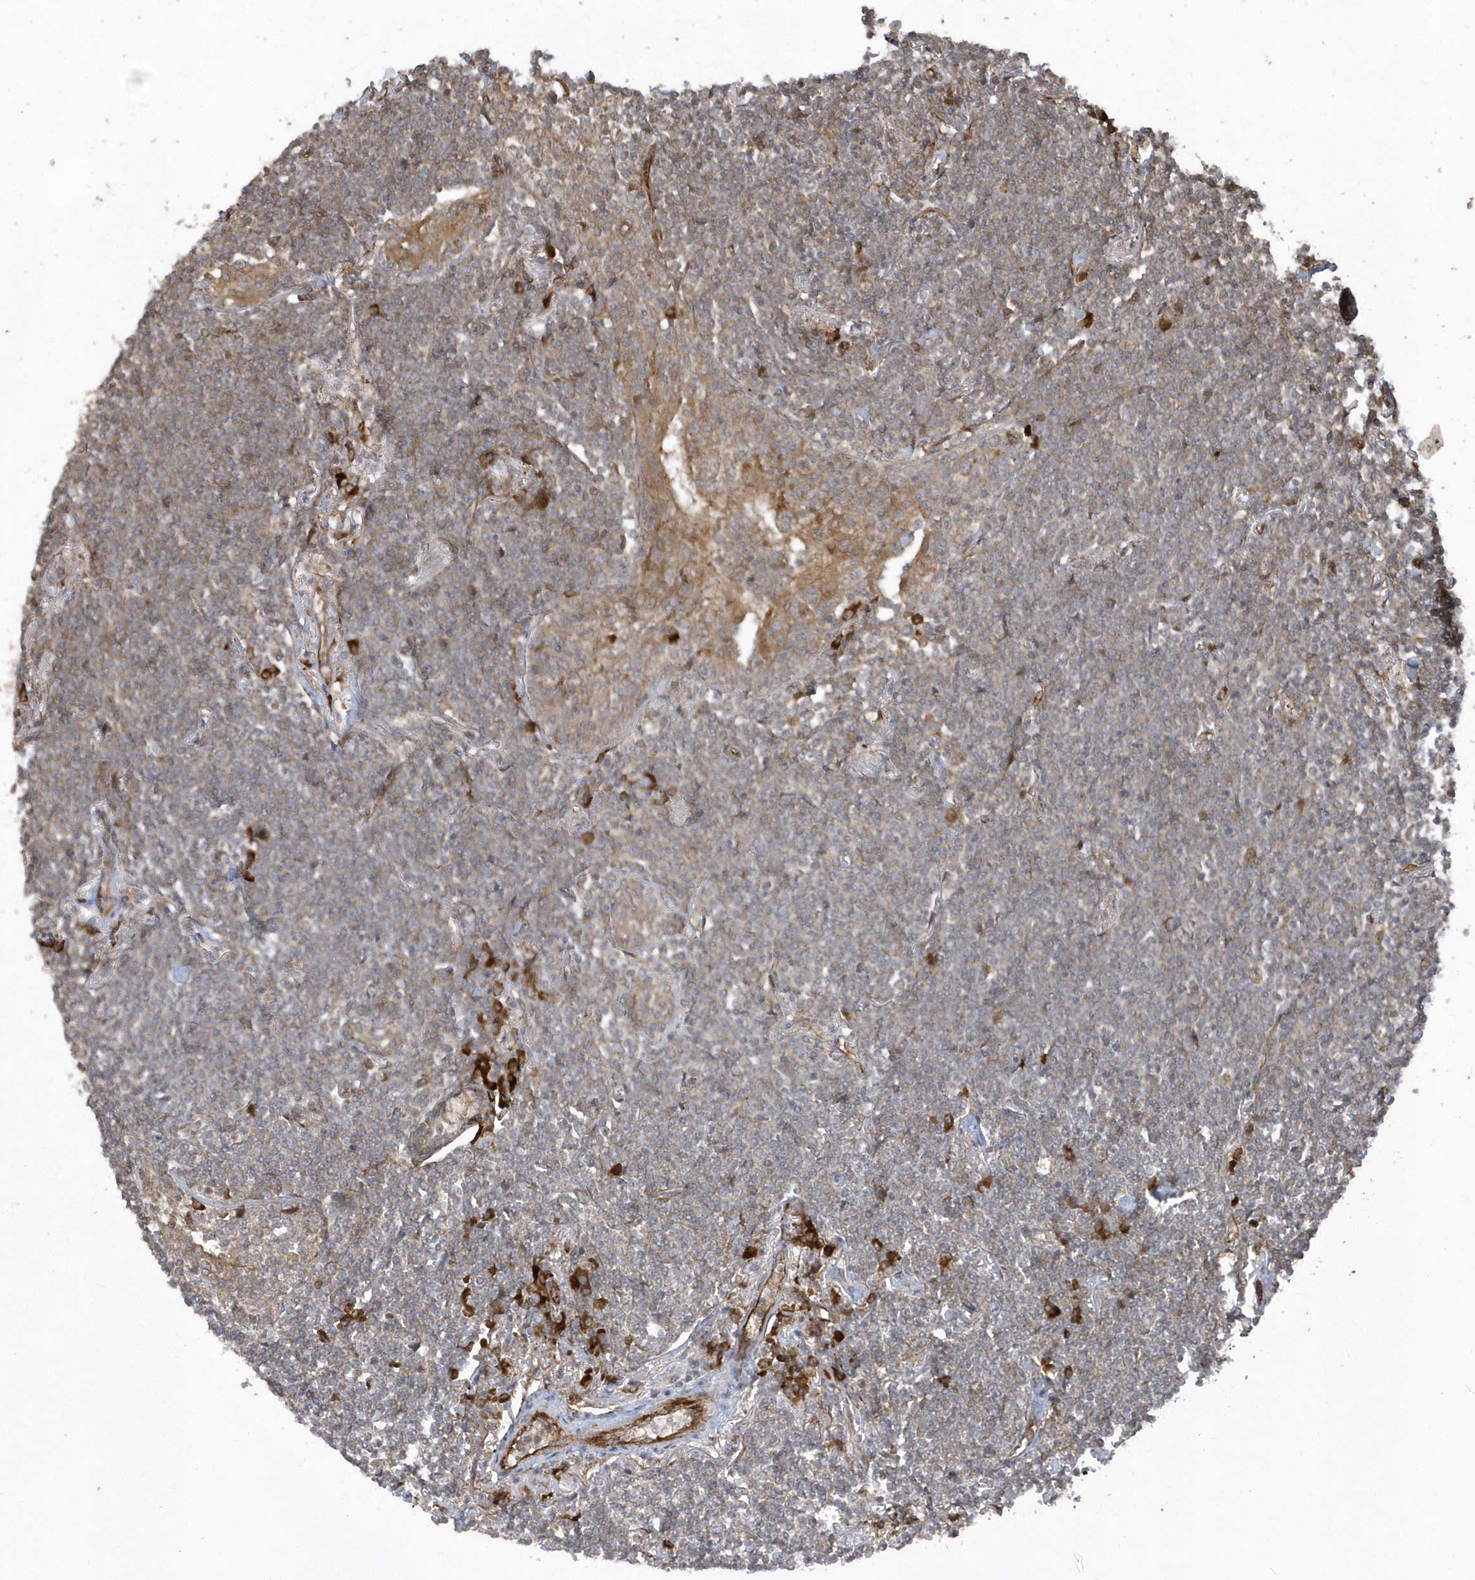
{"staining": {"intensity": "weak", "quantity": "<25%", "location": "cytoplasmic/membranous"}, "tissue": "lymphoma", "cell_type": "Tumor cells", "image_type": "cancer", "snomed": [{"axis": "morphology", "description": "Malignant lymphoma, non-Hodgkin's type, Low grade"}, {"axis": "topography", "description": "Lung"}], "caption": "Immunohistochemistry micrograph of neoplastic tissue: malignant lymphoma, non-Hodgkin's type (low-grade) stained with DAB demonstrates no significant protein positivity in tumor cells.", "gene": "HERPUD1", "patient": {"sex": "female", "age": 71}}